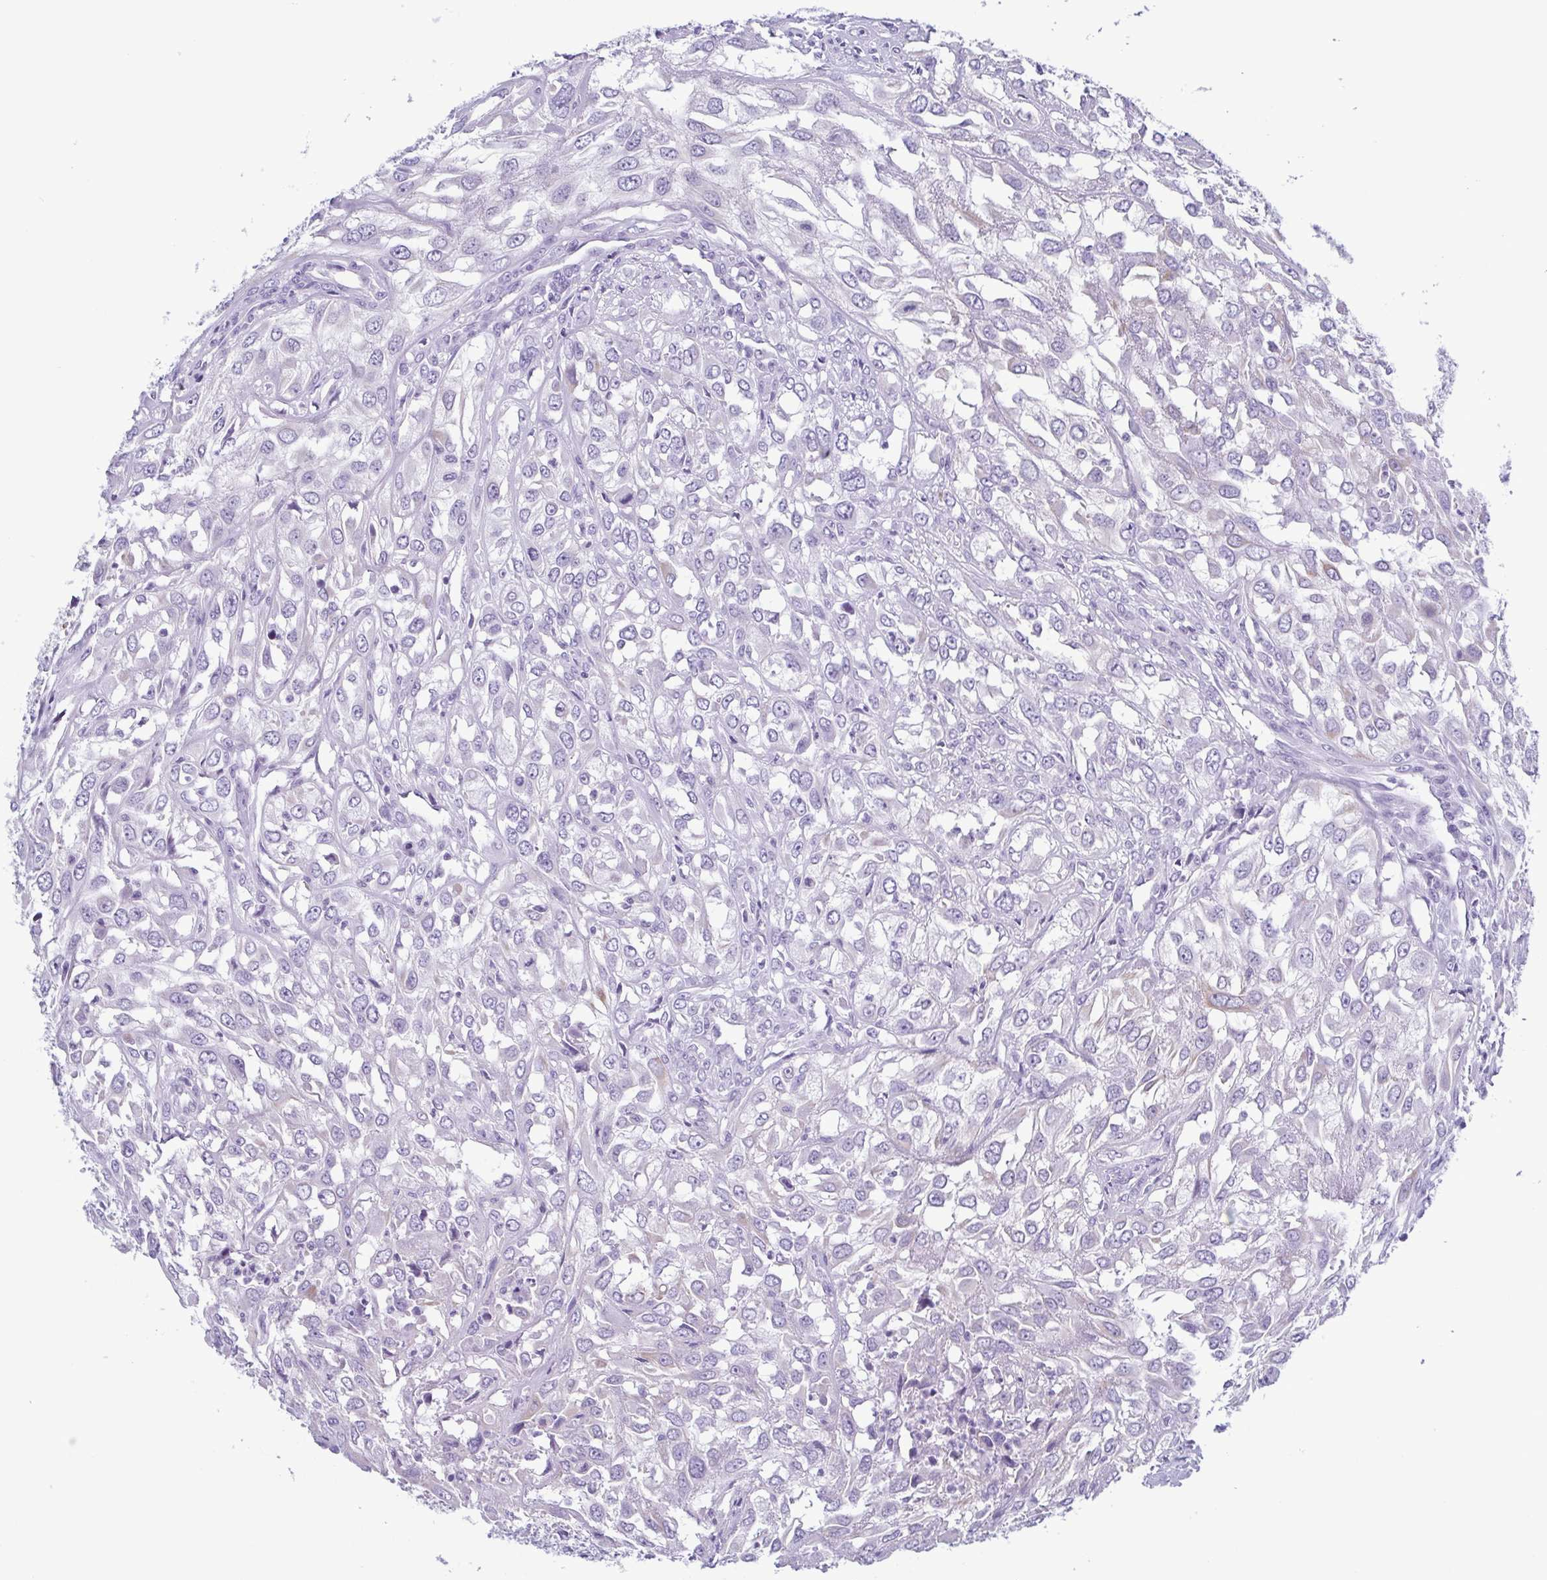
{"staining": {"intensity": "negative", "quantity": "none", "location": "none"}, "tissue": "urothelial cancer", "cell_type": "Tumor cells", "image_type": "cancer", "snomed": [{"axis": "morphology", "description": "Urothelial carcinoma, High grade"}, {"axis": "topography", "description": "Urinary bladder"}], "caption": "Immunohistochemistry (IHC) micrograph of neoplastic tissue: urothelial cancer stained with DAB shows no significant protein expression in tumor cells. (DAB immunohistochemistry visualized using brightfield microscopy, high magnification).", "gene": "KRT10", "patient": {"sex": "male", "age": 67}}